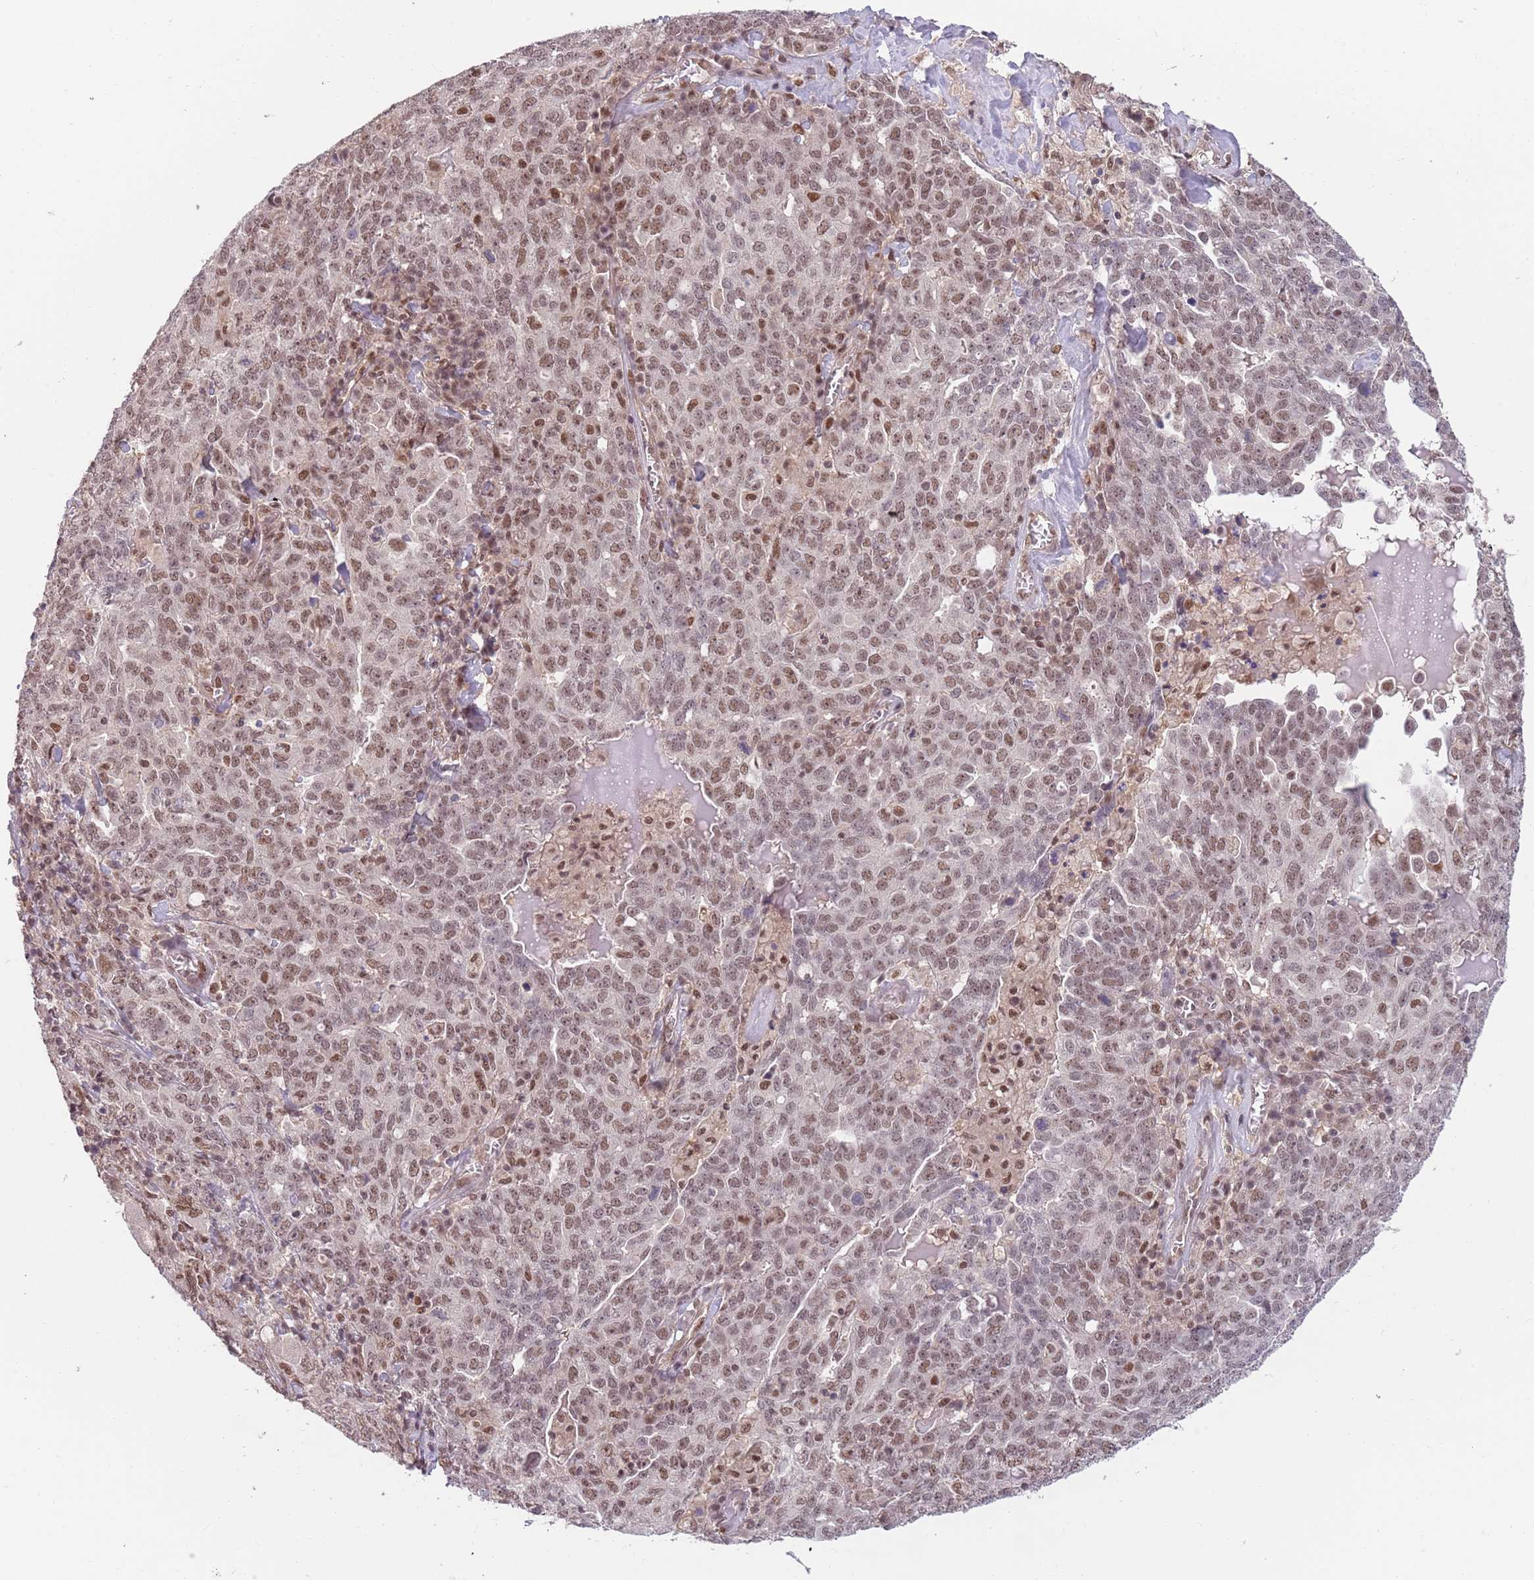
{"staining": {"intensity": "moderate", "quantity": ">75%", "location": "nuclear"}, "tissue": "ovarian cancer", "cell_type": "Tumor cells", "image_type": "cancer", "snomed": [{"axis": "morphology", "description": "Carcinoma, endometroid"}, {"axis": "topography", "description": "Ovary"}], "caption": "Protein expression analysis of ovarian endometroid carcinoma shows moderate nuclear staining in approximately >75% of tumor cells. The protein of interest is stained brown, and the nuclei are stained in blue (DAB (3,3'-diaminobenzidine) IHC with brightfield microscopy, high magnification).", "gene": "ZBTB7A", "patient": {"sex": "female", "age": 62}}